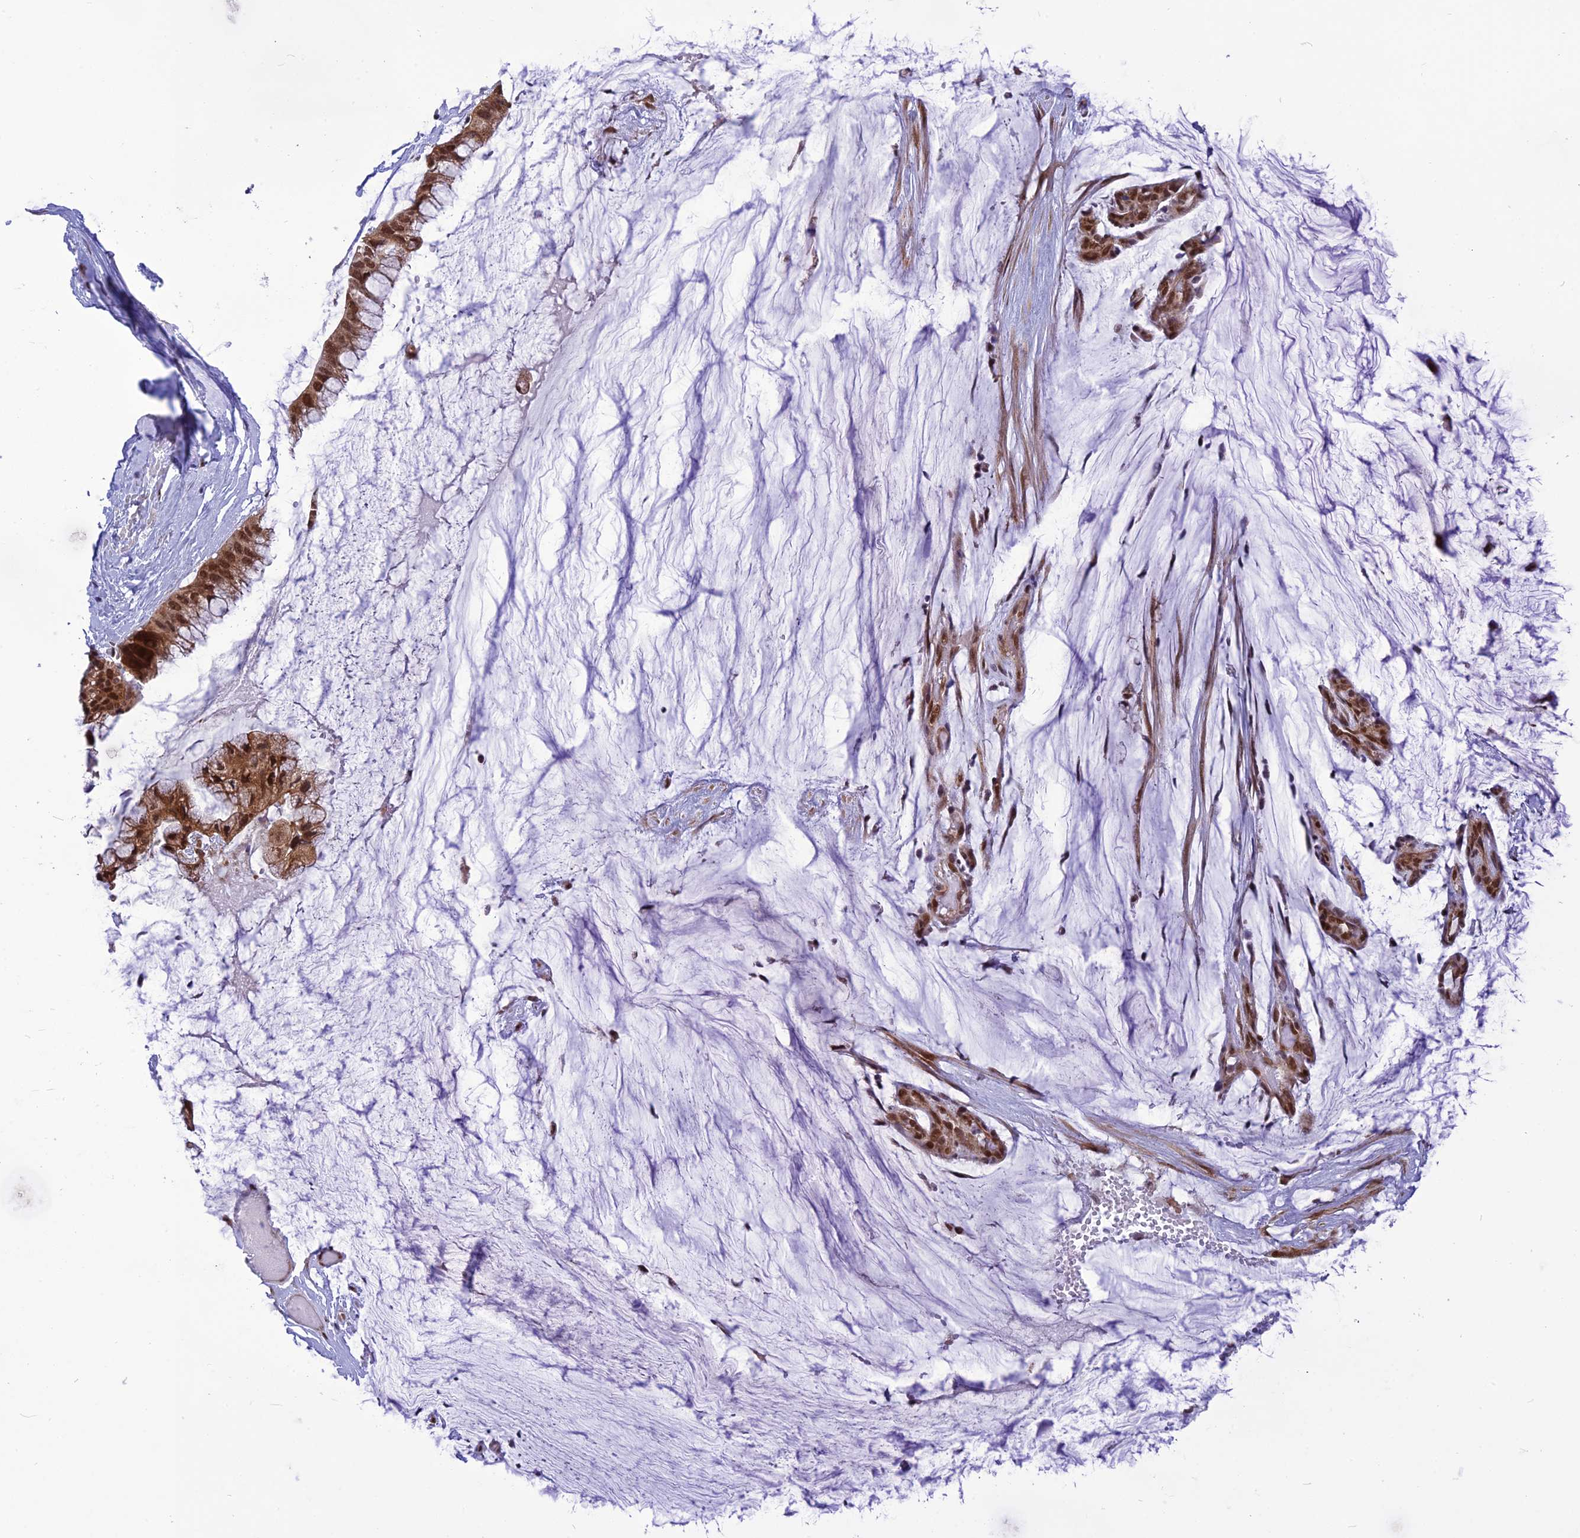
{"staining": {"intensity": "moderate", "quantity": ">75%", "location": "cytoplasmic/membranous,nuclear"}, "tissue": "ovarian cancer", "cell_type": "Tumor cells", "image_type": "cancer", "snomed": [{"axis": "morphology", "description": "Cystadenocarcinoma, mucinous, NOS"}, {"axis": "topography", "description": "Ovary"}], "caption": "The histopathology image exhibits immunohistochemical staining of ovarian cancer (mucinous cystadenocarcinoma). There is moderate cytoplasmic/membranous and nuclear expression is present in approximately >75% of tumor cells.", "gene": "RTRAF", "patient": {"sex": "female", "age": 39}}